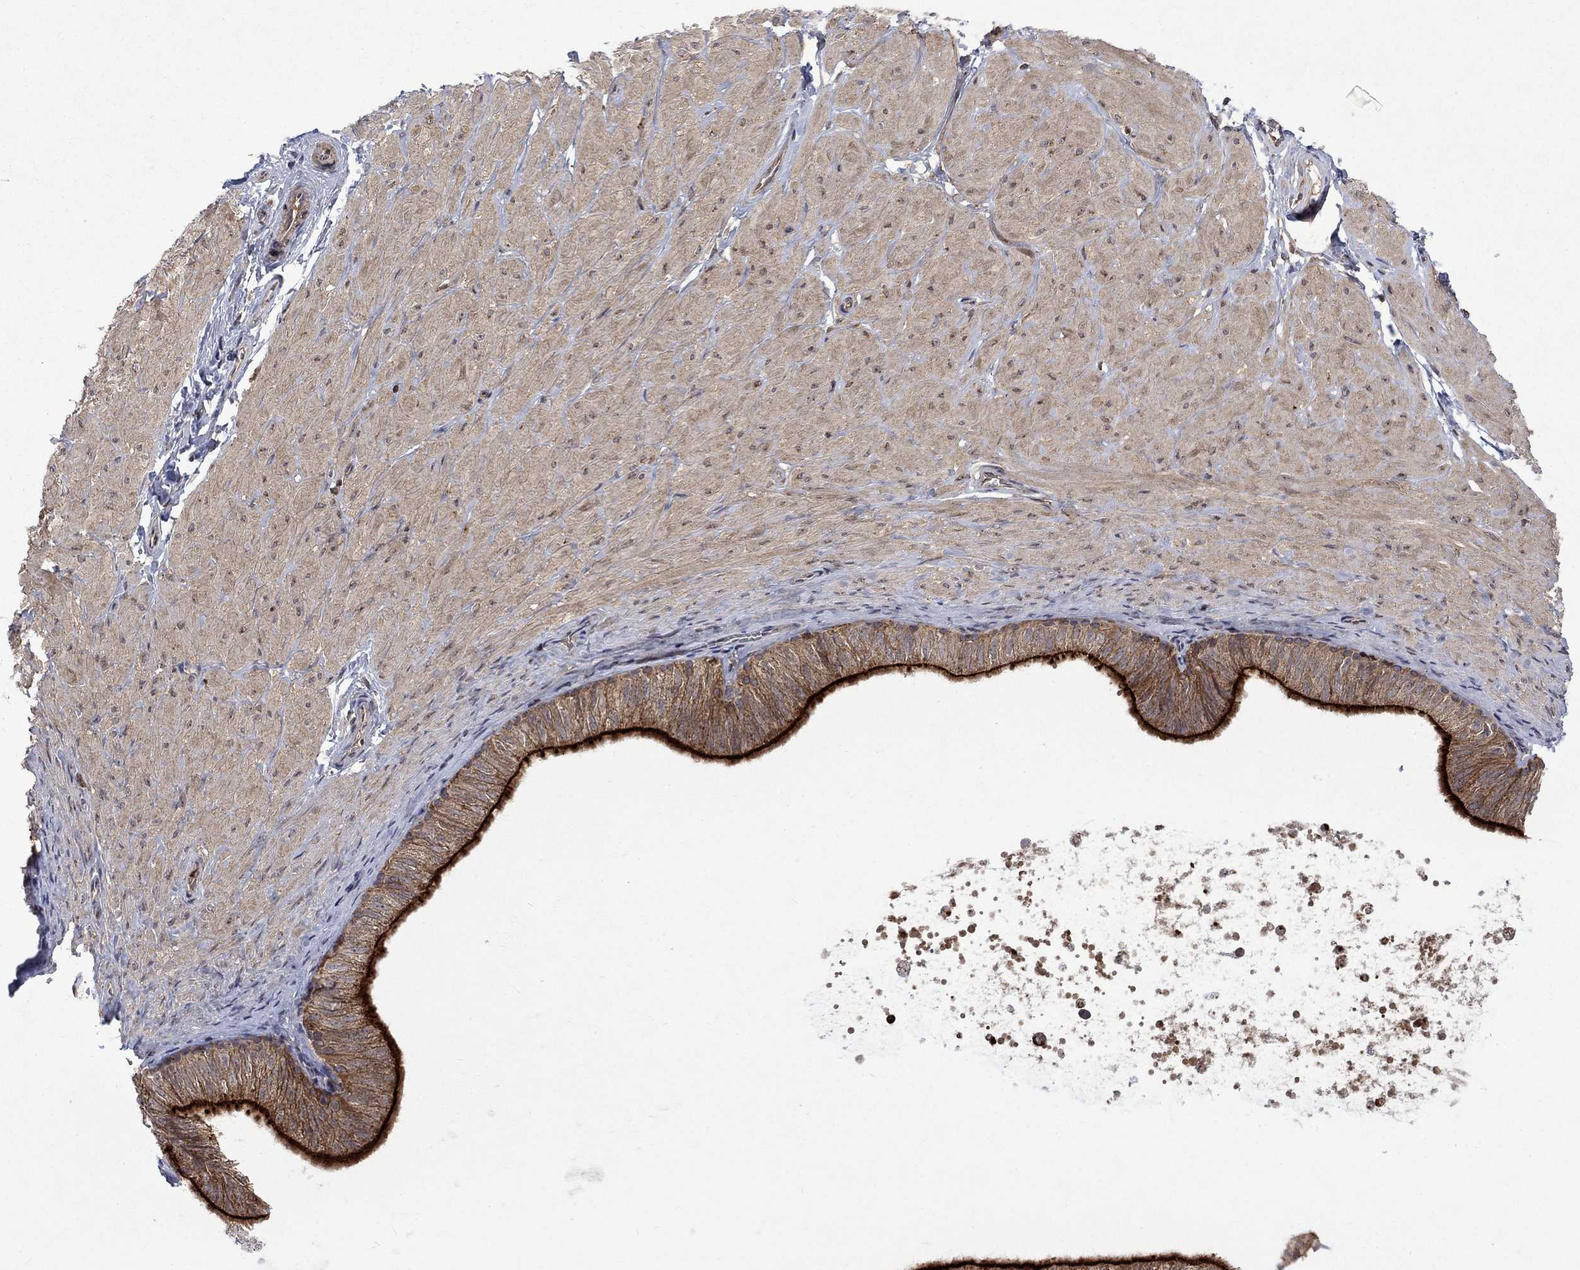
{"staining": {"intensity": "negative", "quantity": "none", "location": "none"}, "tissue": "soft tissue", "cell_type": "Fibroblasts", "image_type": "normal", "snomed": [{"axis": "morphology", "description": "Normal tissue, NOS"}, {"axis": "topography", "description": "Smooth muscle"}, {"axis": "topography", "description": "Peripheral nerve tissue"}], "caption": "Immunohistochemical staining of unremarkable human soft tissue exhibits no significant positivity in fibroblasts.", "gene": "TMEM33", "patient": {"sex": "male", "age": 22}}